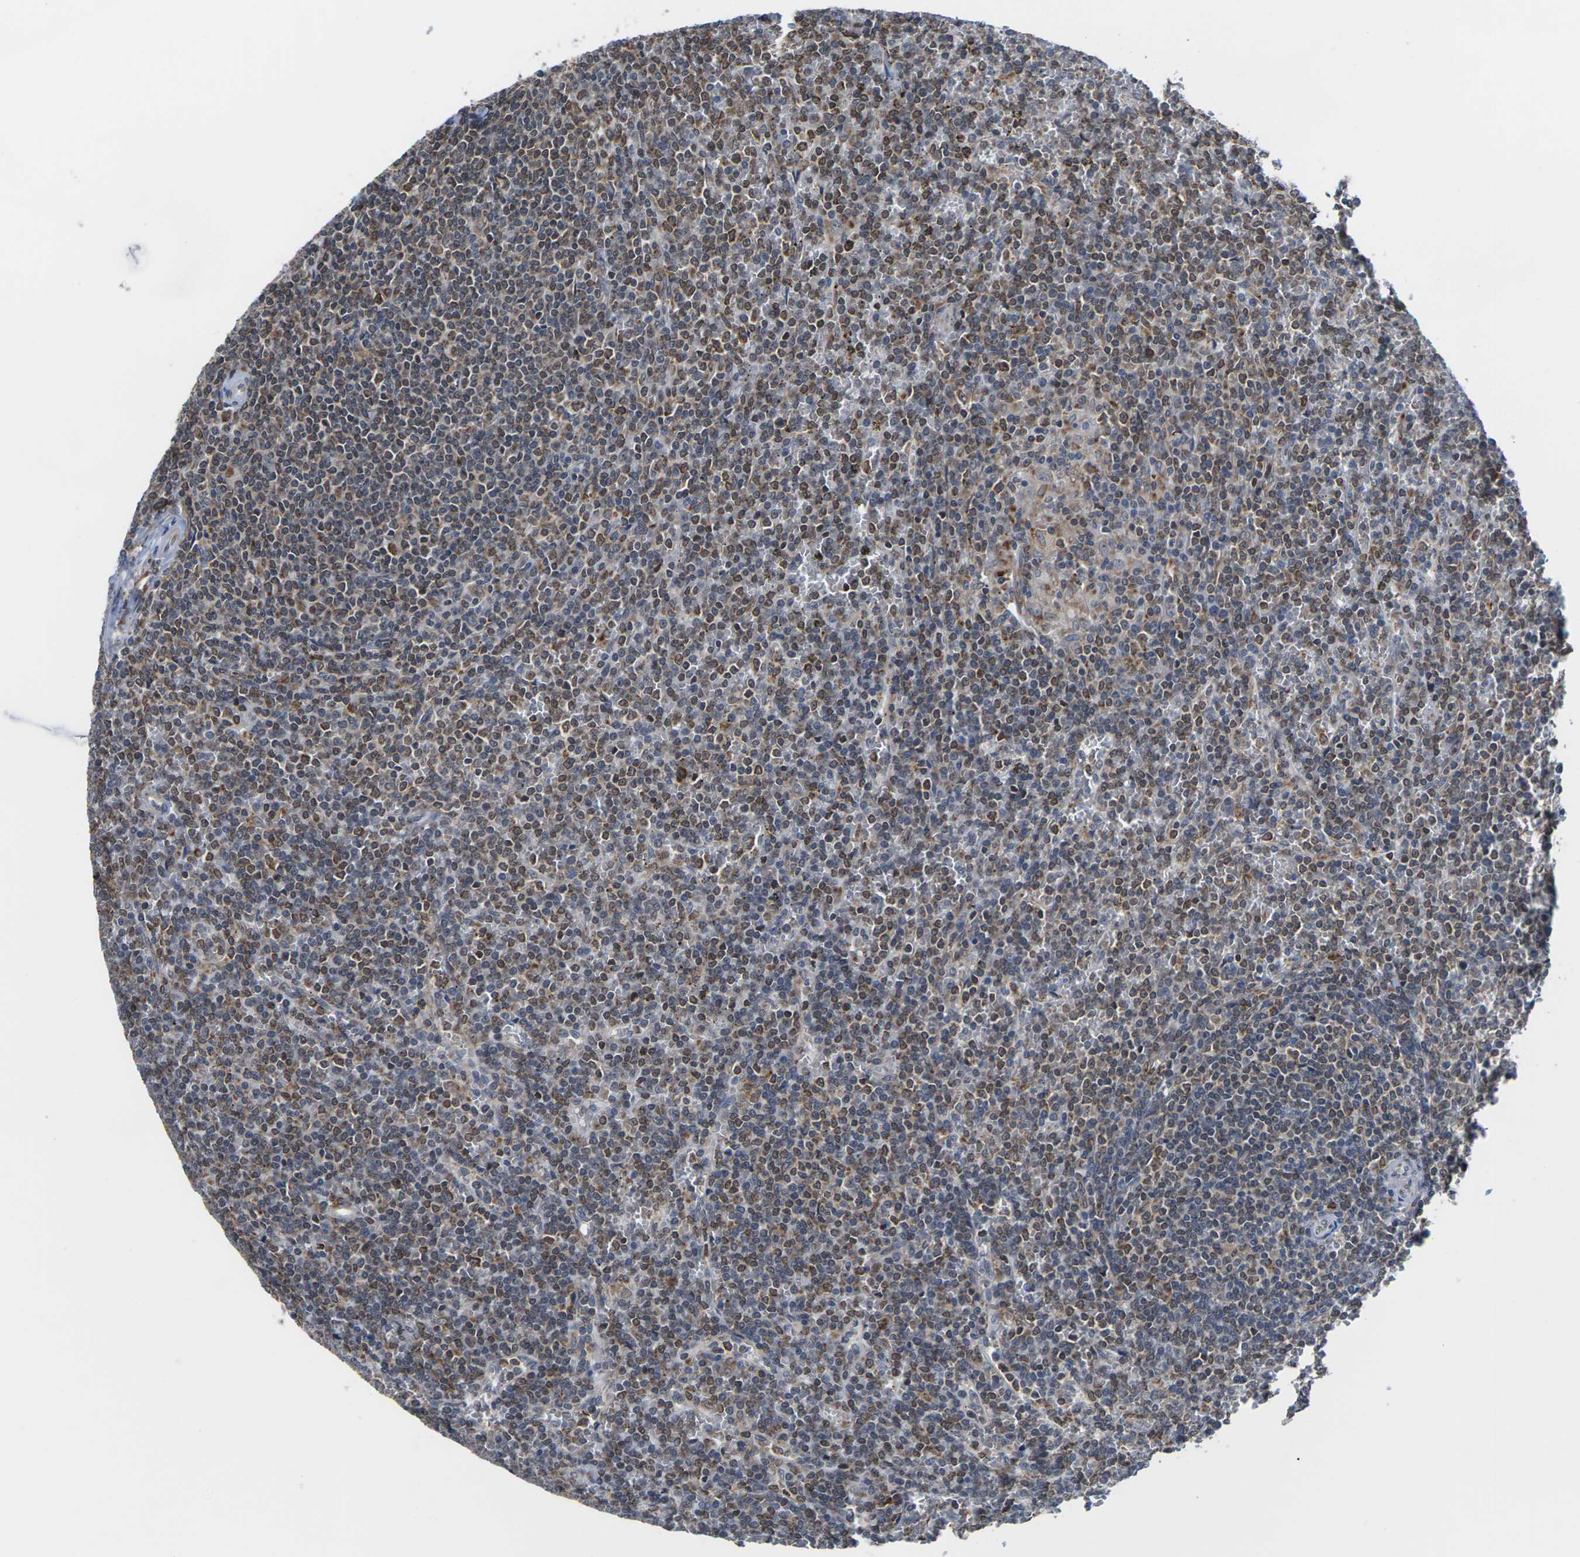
{"staining": {"intensity": "moderate", "quantity": ">75%", "location": "cytoplasmic/membranous"}, "tissue": "lymphoma", "cell_type": "Tumor cells", "image_type": "cancer", "snomed": [{"axis": "morphology", "description": "Malignant lymphoma, non-Hodgkin's type, Low grade"}, {"axis": "topography", "description": "Spleen"}], "caption": "The micrograph displays staining of lymphoma, revealing moderate cytoplasmic/membranous protein expression (brown color) within tumor cells.", "gene": "PDZK1IP1", "patient": {"sex": "female", "age": 19}}